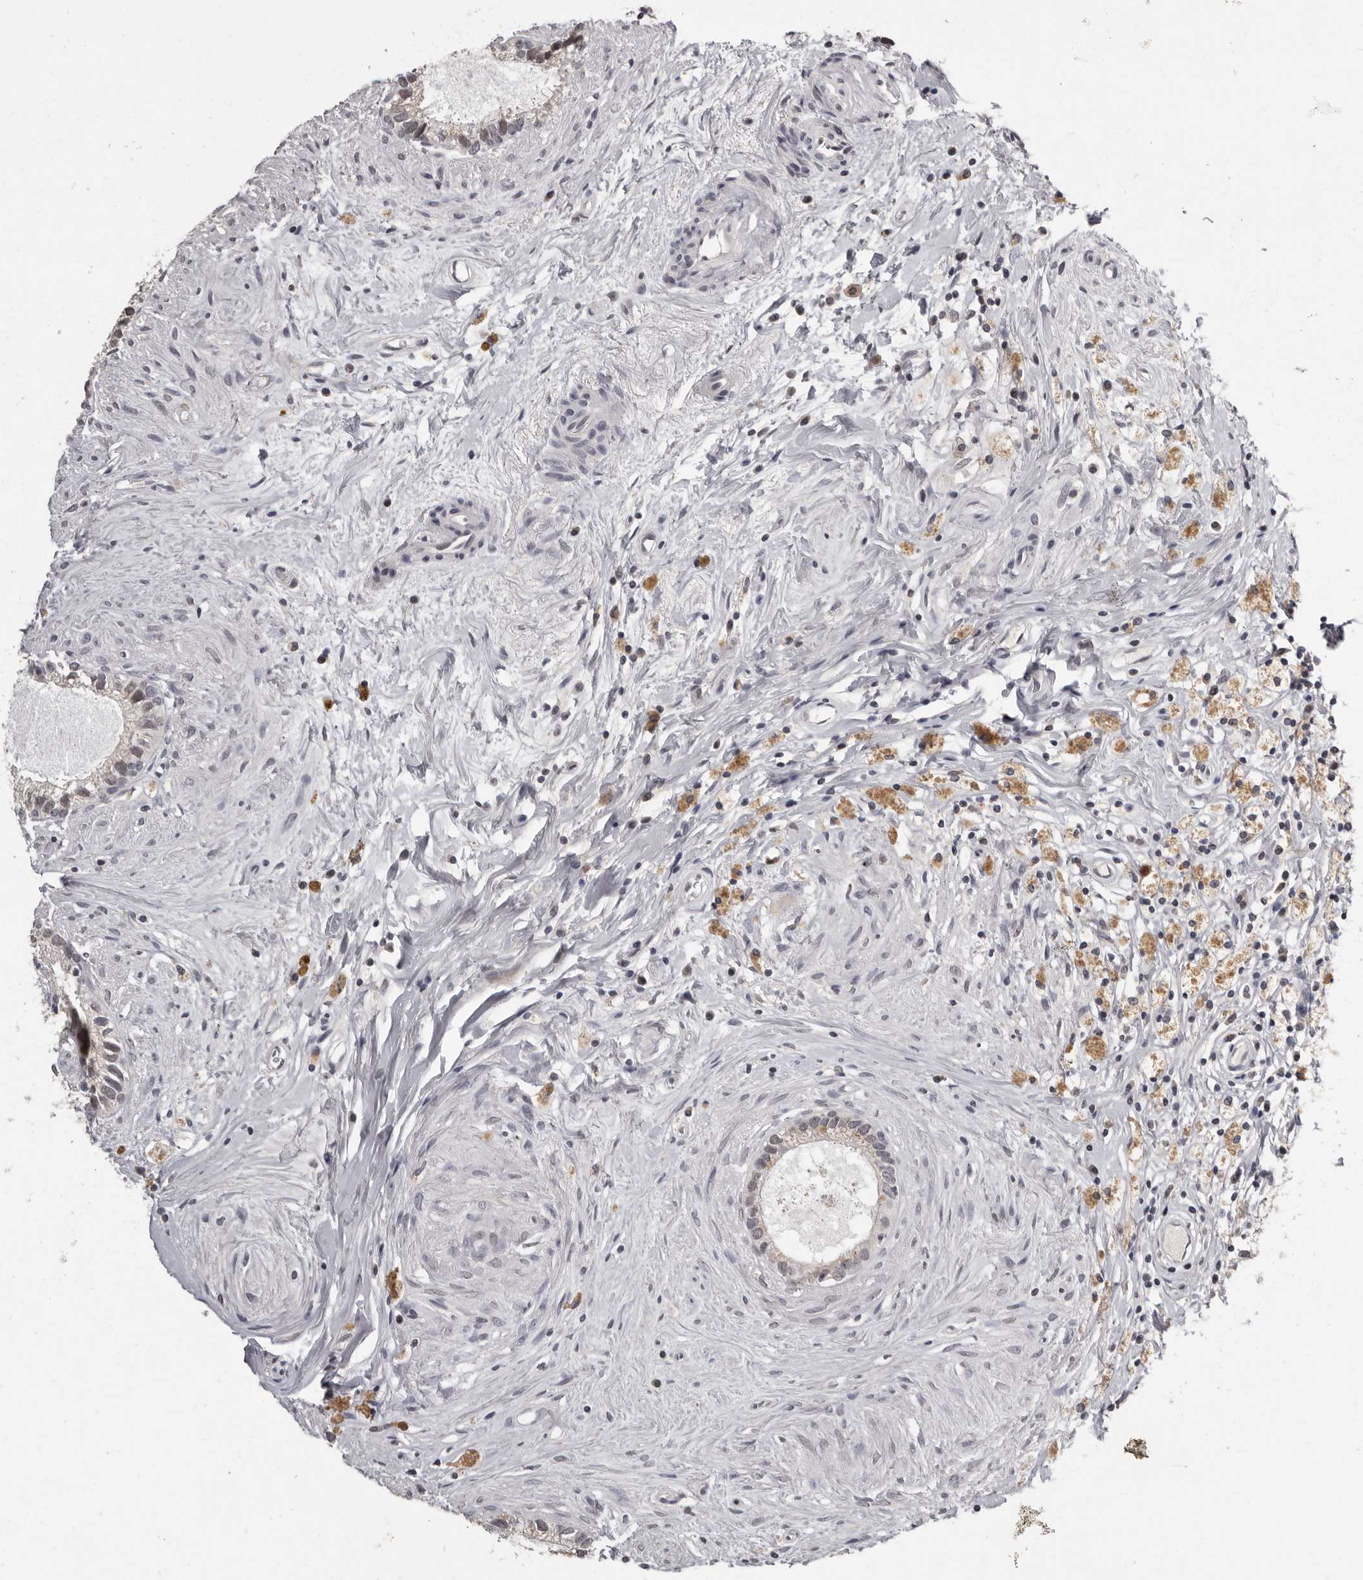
{"staining": {"intensity": "moderate", "quantity": "25%-75%", "location": "cytoplasmic/membranous,nuclear"}, "tissue": "epididymis", "cell_type": "Glandular cells", "image_type": "normal", "snomed": [{"axis": "morphology", "description": "Normal tissue, NOS"}, {"axis": "topography", "description": "Epididymis"}], "caption": "An image showing moderate cytoplasmic/membranous,nuclear expression in approximately 25%-75% of glandular cells in normal epididymis, as visualized by brown immunohistochemical staining.", "gene": "SRCAP", "patient": {"sex": "male", "age": 80}}